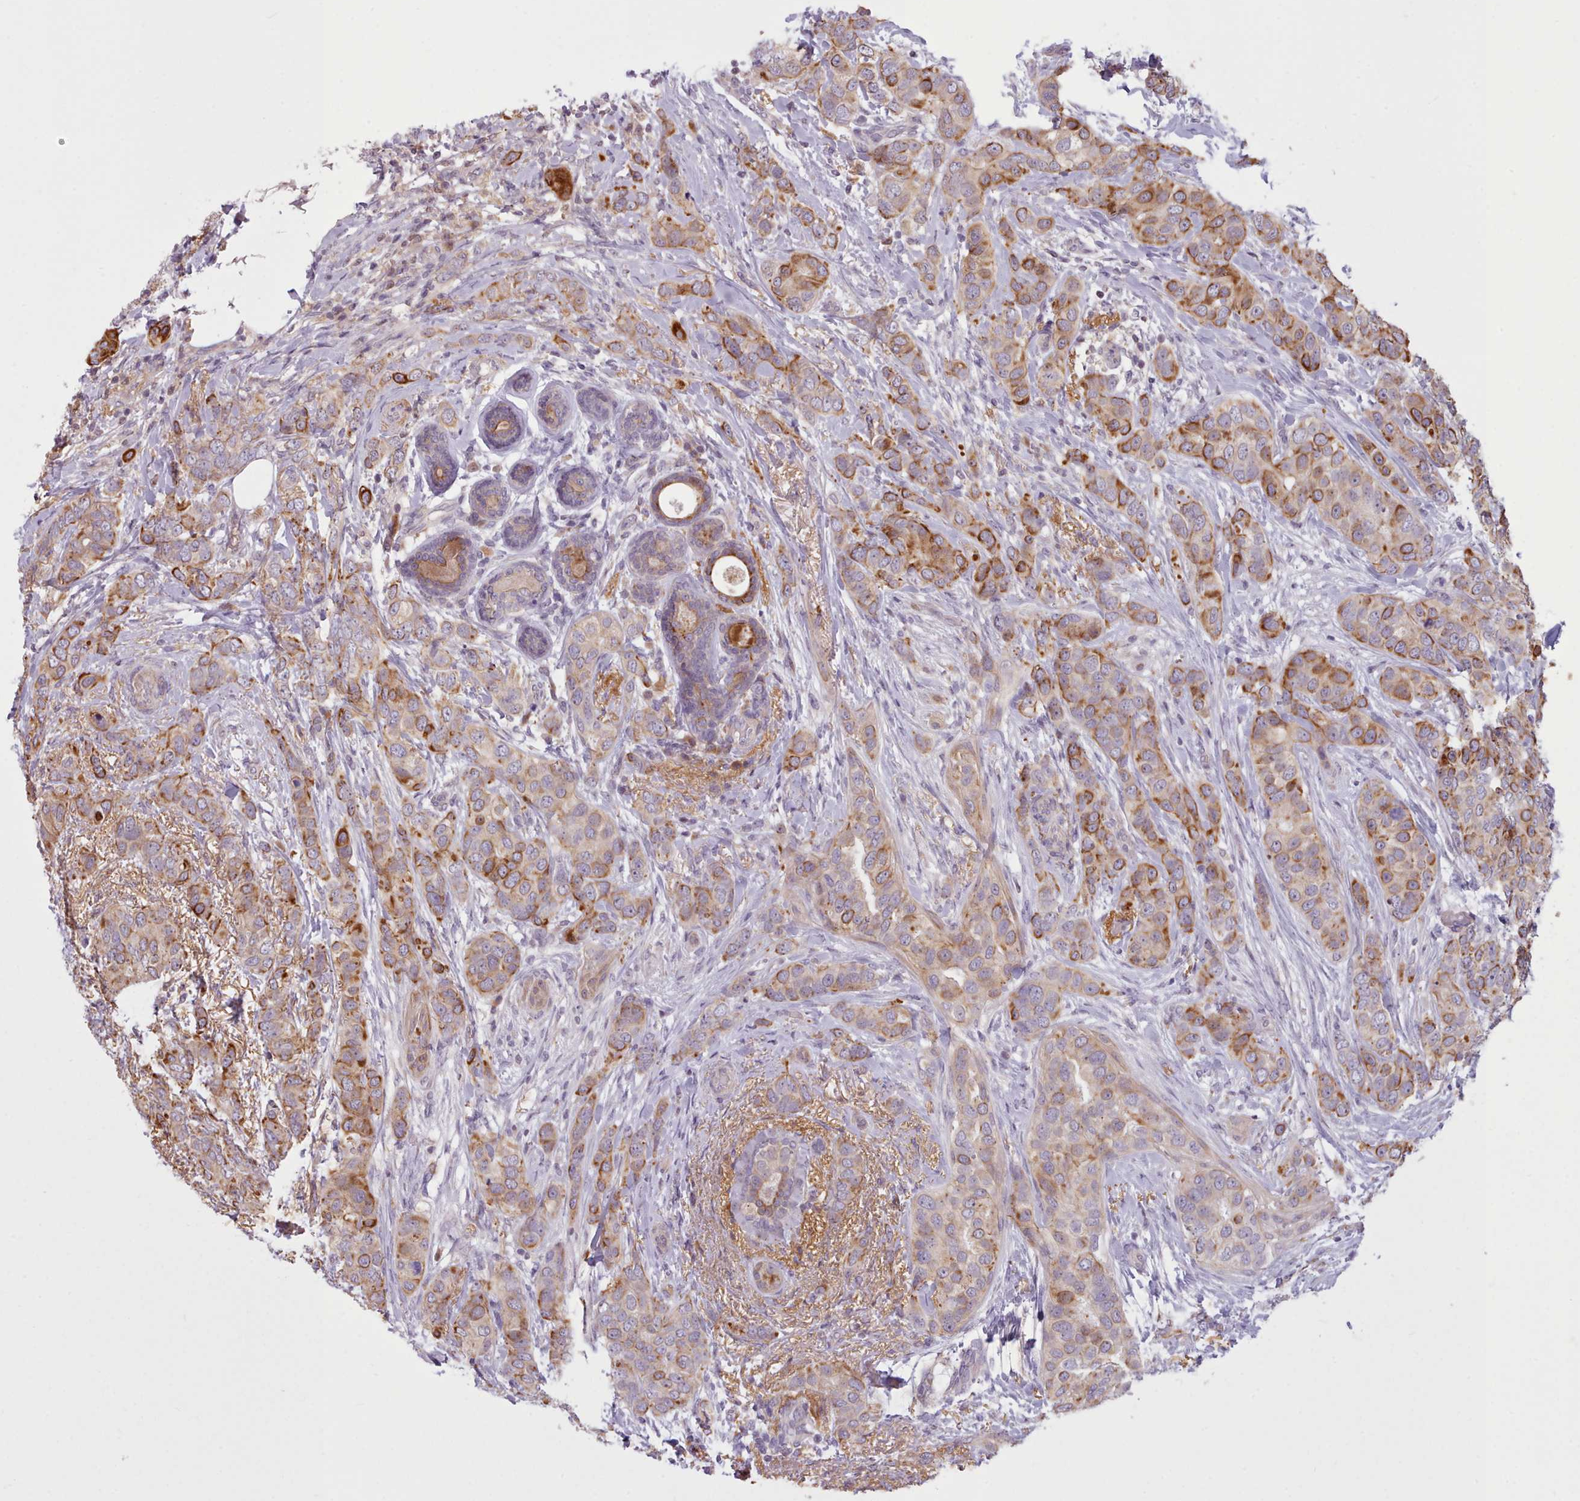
{"staining": {"intensity": "strong", "quantity": "25%-75%", "location": "cytoplasmic/membranous"}, "tissue": "breast cancer", "cell_type": "Tumor cells", "image_type": "cancer", "snomed": [{"axis": "morphology", "description": "Lobular carcinoma"}, {"axis": "topography", "description": "Breast"}], "caption": "Strong cytoplasmic/membranous protein expression is seen in about 25%-75% of tumor cells in breast cancer (lobular carcinoma).", "gene": "NMRK1", "patient": {"sex": "female", "age": 51}}